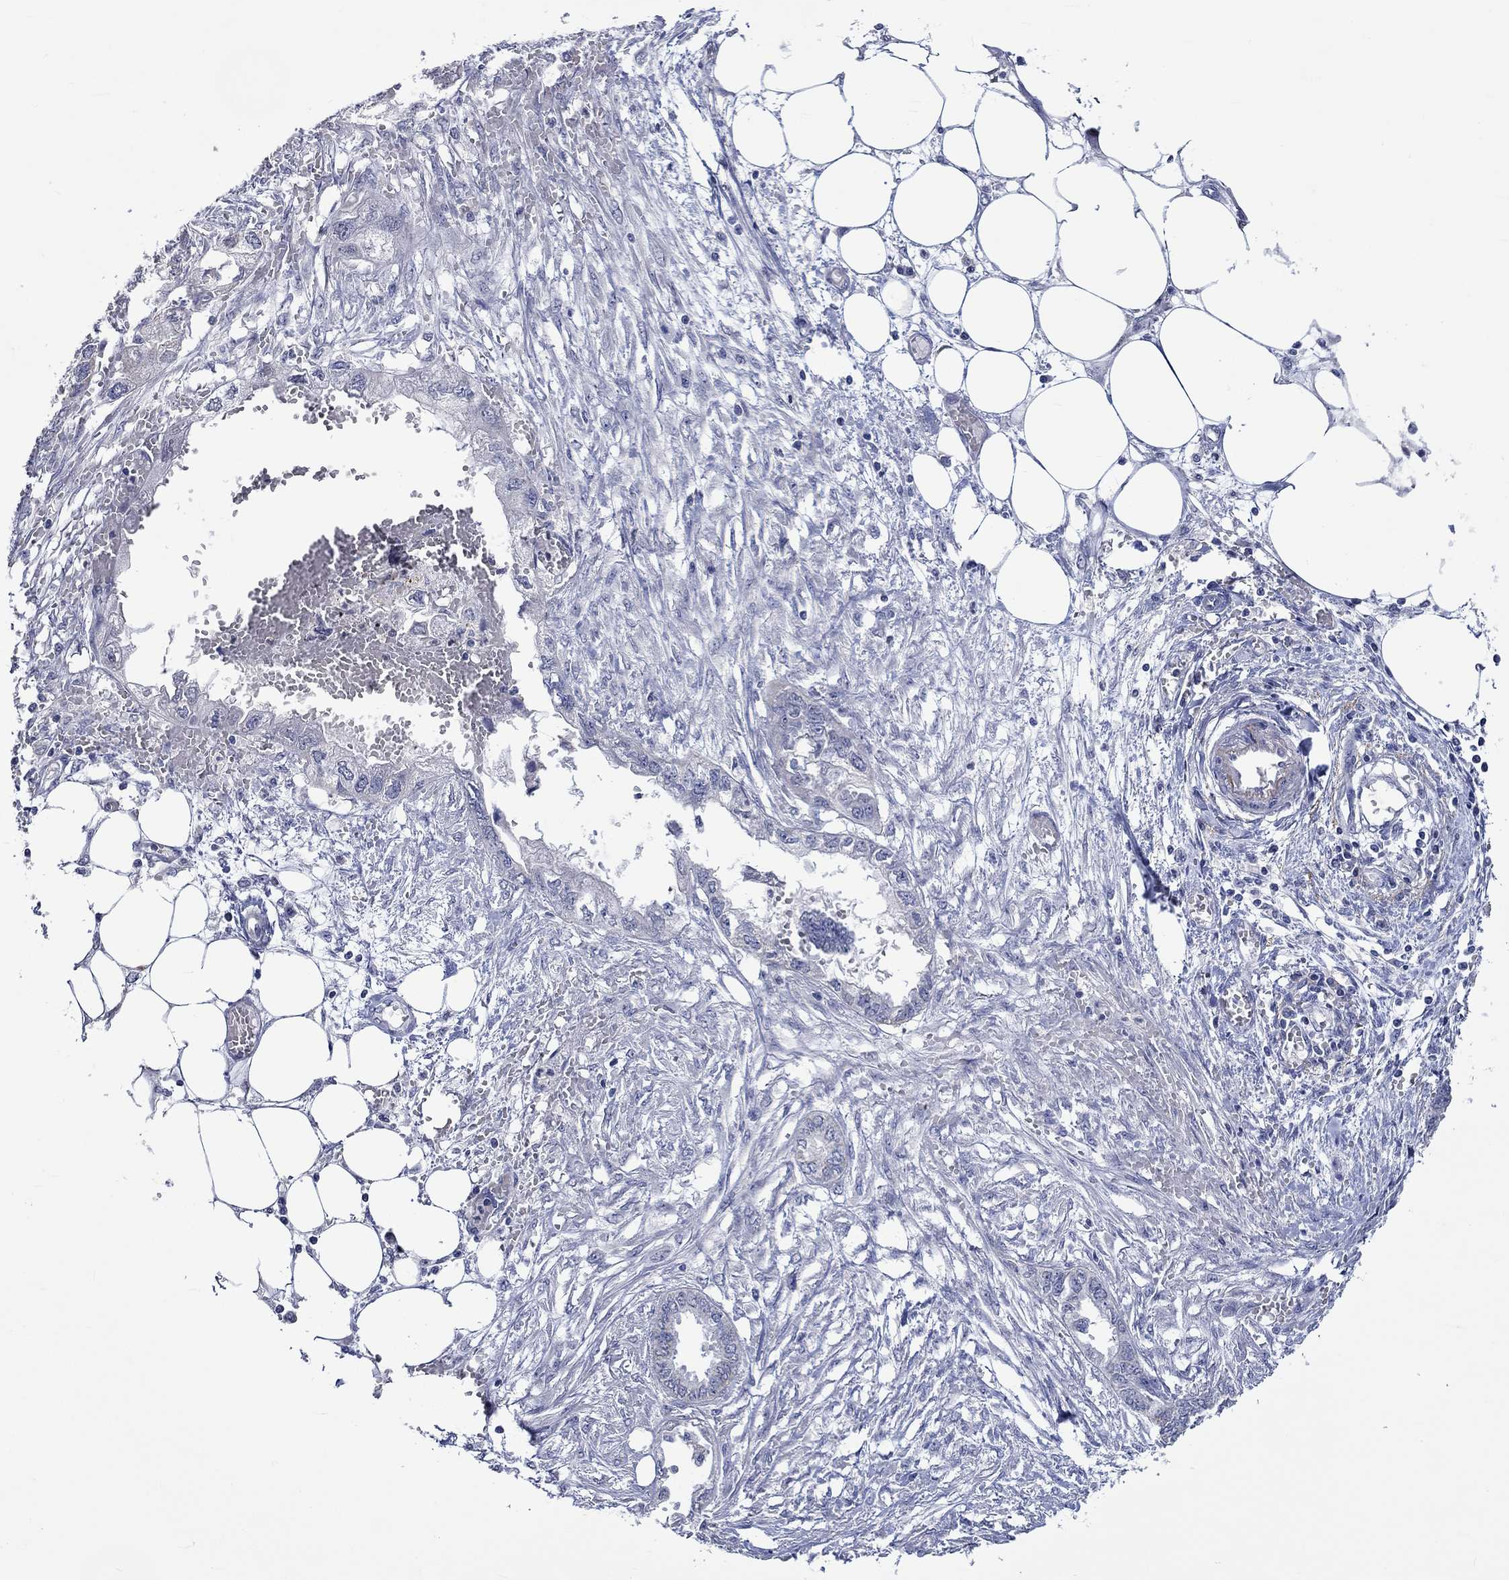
{"staining": {"intensity": "negative", "quantity": "none", "location": "none"}, "tissue": "endometrial cancer", "cell_type": "Tumor cells", "image_type": "cancer", "snomed": [{"axis": "morphology", "description": "Adenocarcinoma, NOS"}, {"axis": "morphology", "description": "Adenocarcinoma, metastatic, NOS"}, {"axis": "topography", "description": "Adipose tissue"}, {"axis": "topography", "description": "Endometrium"}], "caption": "High magnification brightfield microscopy of metastatic adenocarcinoma (endometrial) stained with DAB (3,3'-diaminobenzidine) (brown) and counterstained with hematoxylin (blue): tumor cells show no significant staining.", "gene": "KLHL35", "patient": {"sex": "female", "age": 67}}